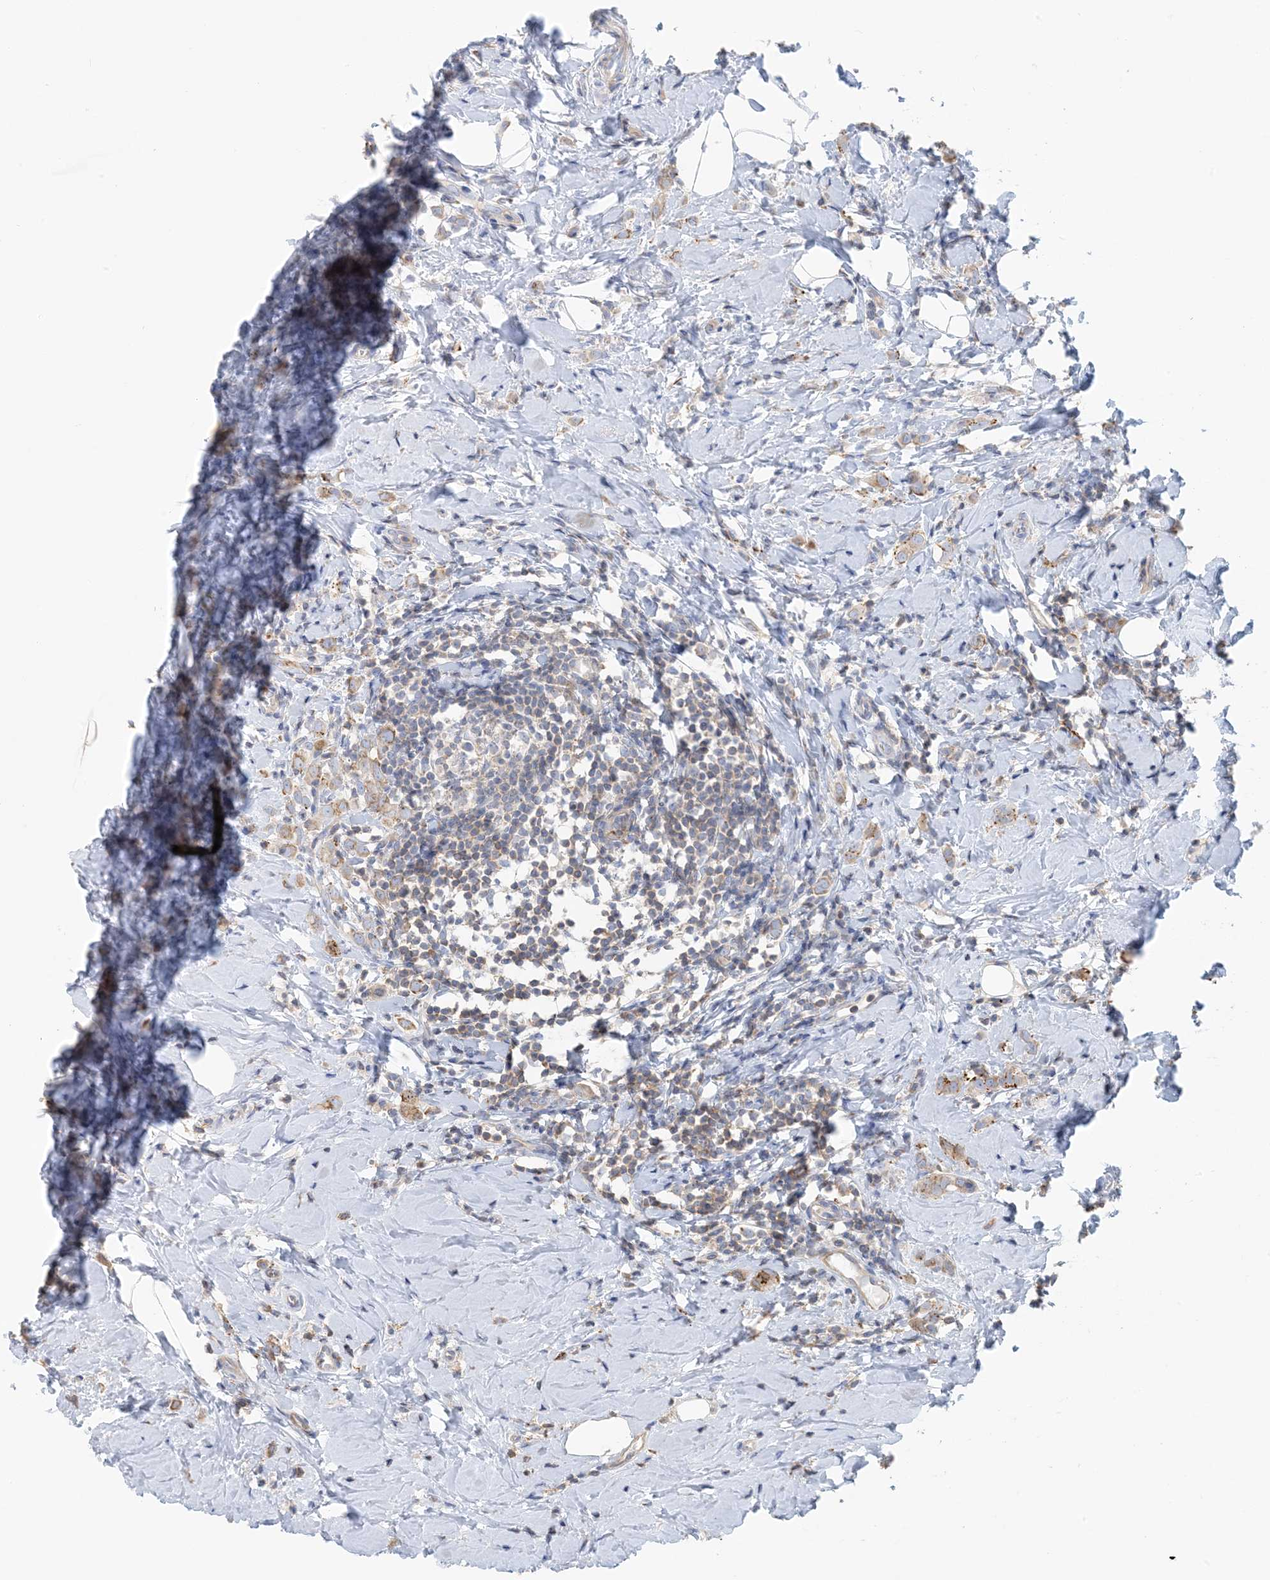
{"staining": {"intensity": "weak", "quantity": ">75%", "location": "cytoplasmic/membranous"}, "tissue": "breast cancer", "cell_type": "Tumor cells", "image_type": "cancer", "snomed": [{"axis": "morphology", "description": "Lobular carcinoma"}, {"axis": "topography", "description": "Breast"}], "caption": "Breast lobular carcinoma stained with immunohistochemistry reveals weak cytoplasmic/membranous positivity in approximately >75% of tumor cells. (Stains: DAB (3,3'-diaminobenzidine) in brown, nuclei in blue, Microscopy: brightfield microscopy at high magnification).", "gene": "CALHM5", "patient": {"sex": "female", "age": 47}}